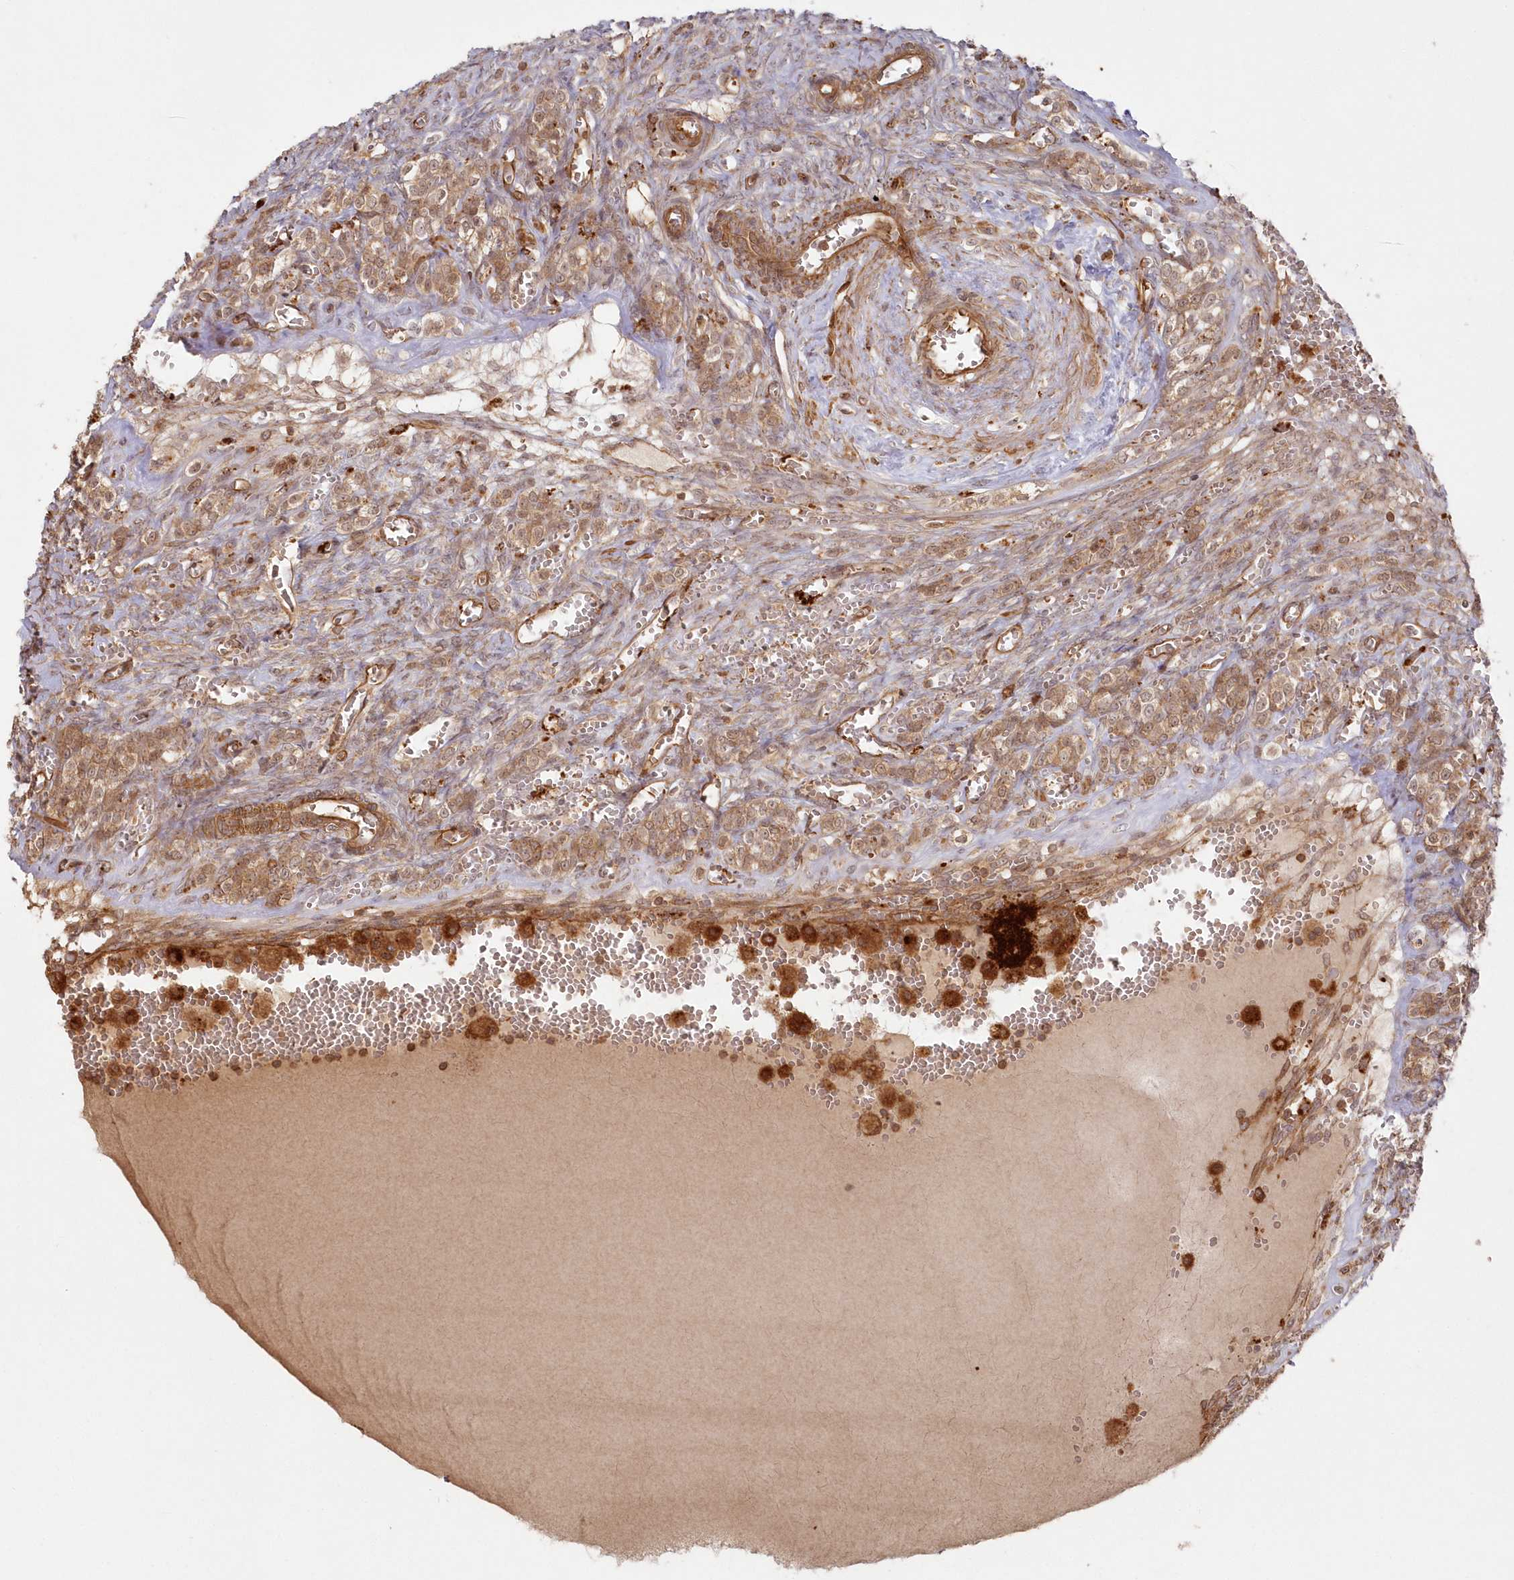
{"staining": {"intensity": "moderate", "quantity": "25%-75%", "location": "cytoplasmic/membranous"}, "tissue": "ovary", "cell_type": "Ovarian stroma cells", "image_type": "normal", "snomed": [{"axis": "morphology", "description": "Normal tissue, NOS"}, {"axis": "topography", "description": "Ovary"}], "caption": "High-magnification brightfield microscopy of unremarkable ovary stained with DAB (3,3'-diaminobenzidine) (brown) and counterstained with hematoxylin (blue). ovarian stroma cells exhibit moderate cytoplasmic/membranous staining is appreciated in about25%-75% of cells. (Stains: DAB in brown, nuclei in blue, Microscopy: brightfield microscopy at high magnification).", "gene": "RGCC", "patient": {"sex": "female", "age": 41}}